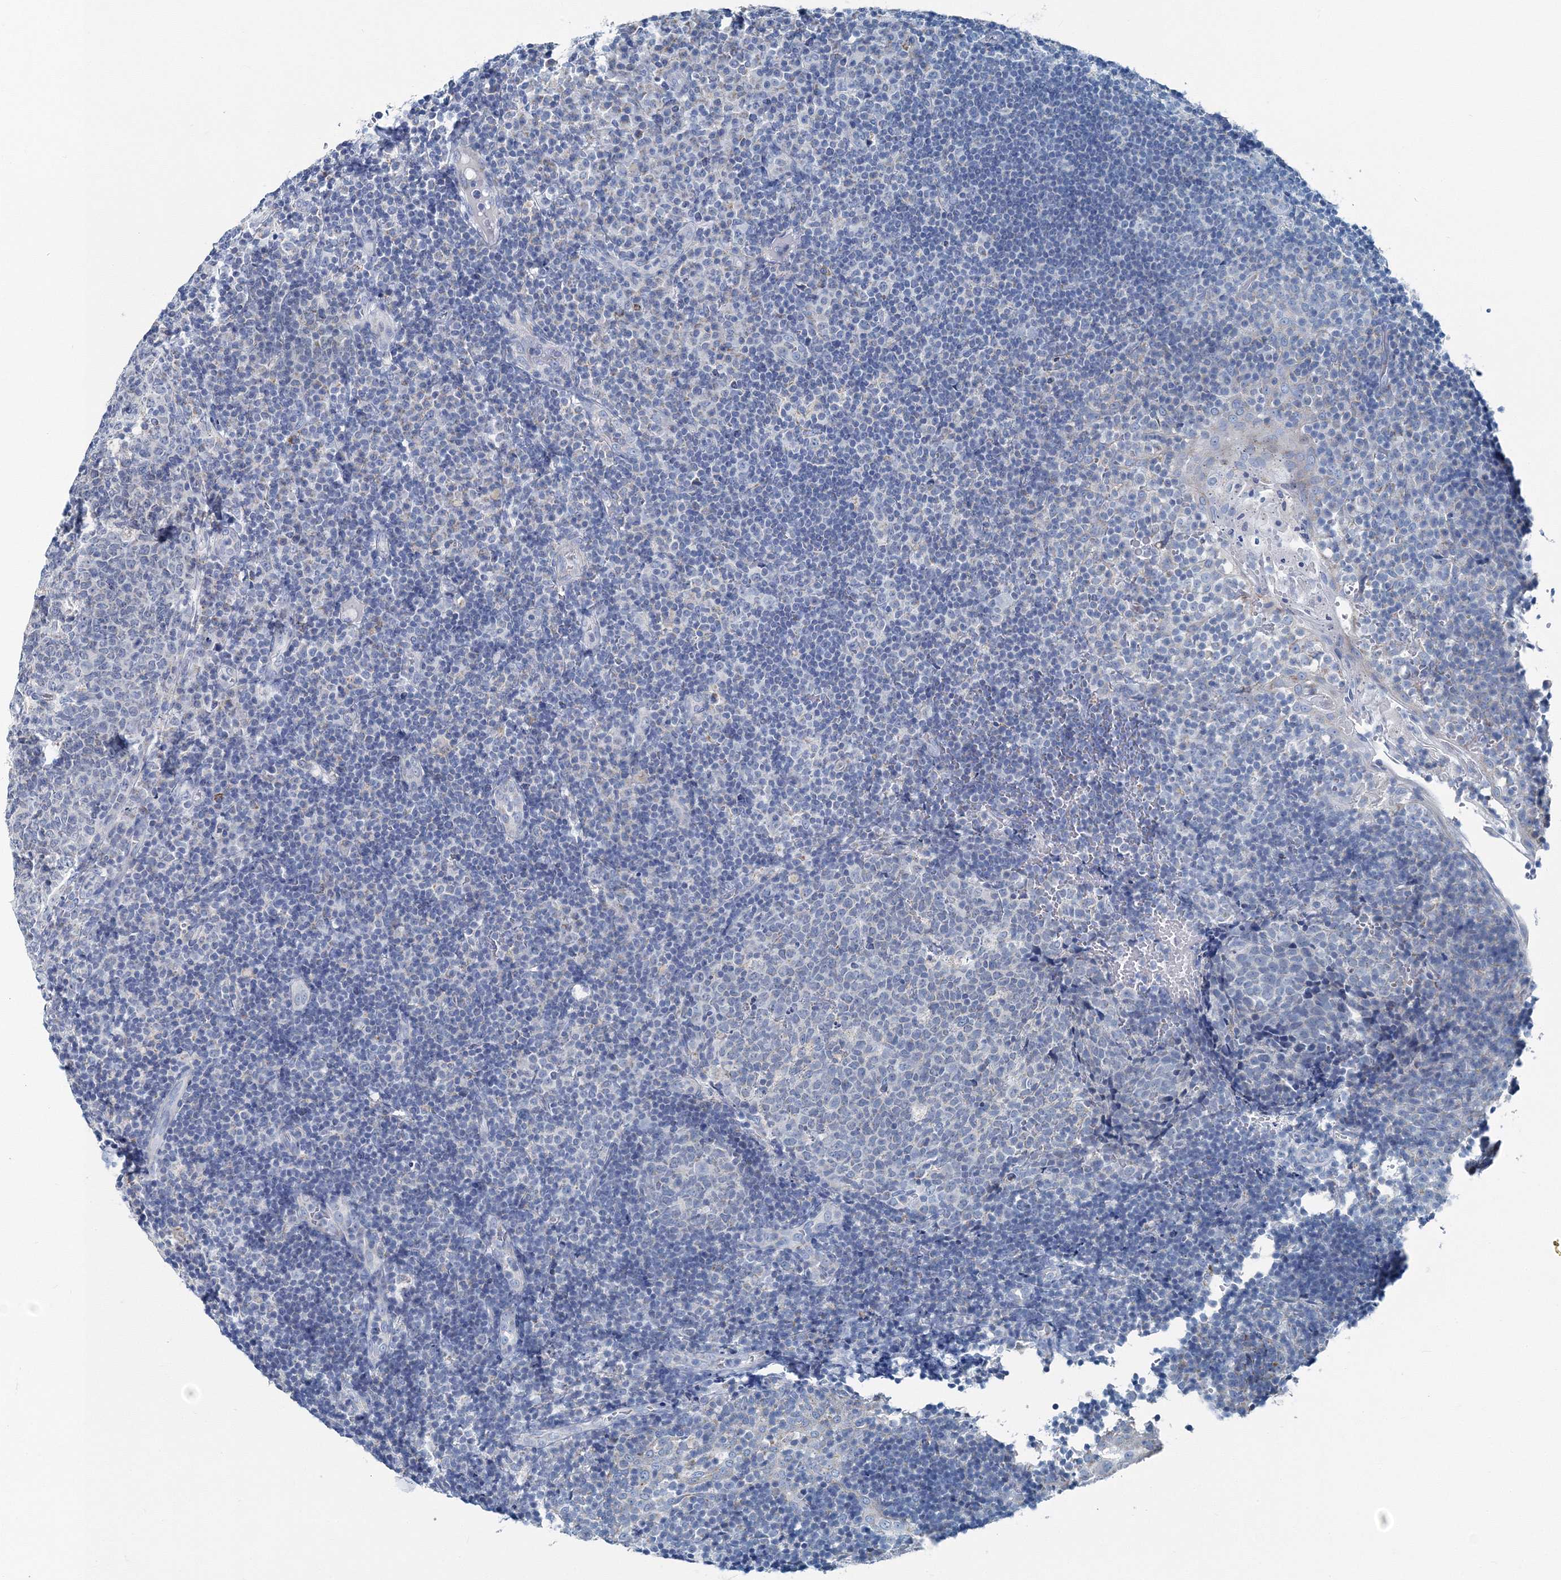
{"staining": {"intensity": "negative", "quantity": "none", "location": "none"}, "tissue": "tonsil", "cell_type": "Germinal center cells", "image_type": "normal", "snomed": [{"axis": "morphology", "description": "Normal tissue, NOS"}, {"axis": "topography", "description": "Tonsil"}], "caption": "Immunohistochemistry (IHC) of unremarkable tonsil reveals no expression in germinal center cells. (Stains: DAB immunohistochemistry with hematoxylin counter stain, Microscopy: brightfield microscopy at high magnification).", "gene": "GABARAPL2", "patient": {"sex": "female", "age": 40}}